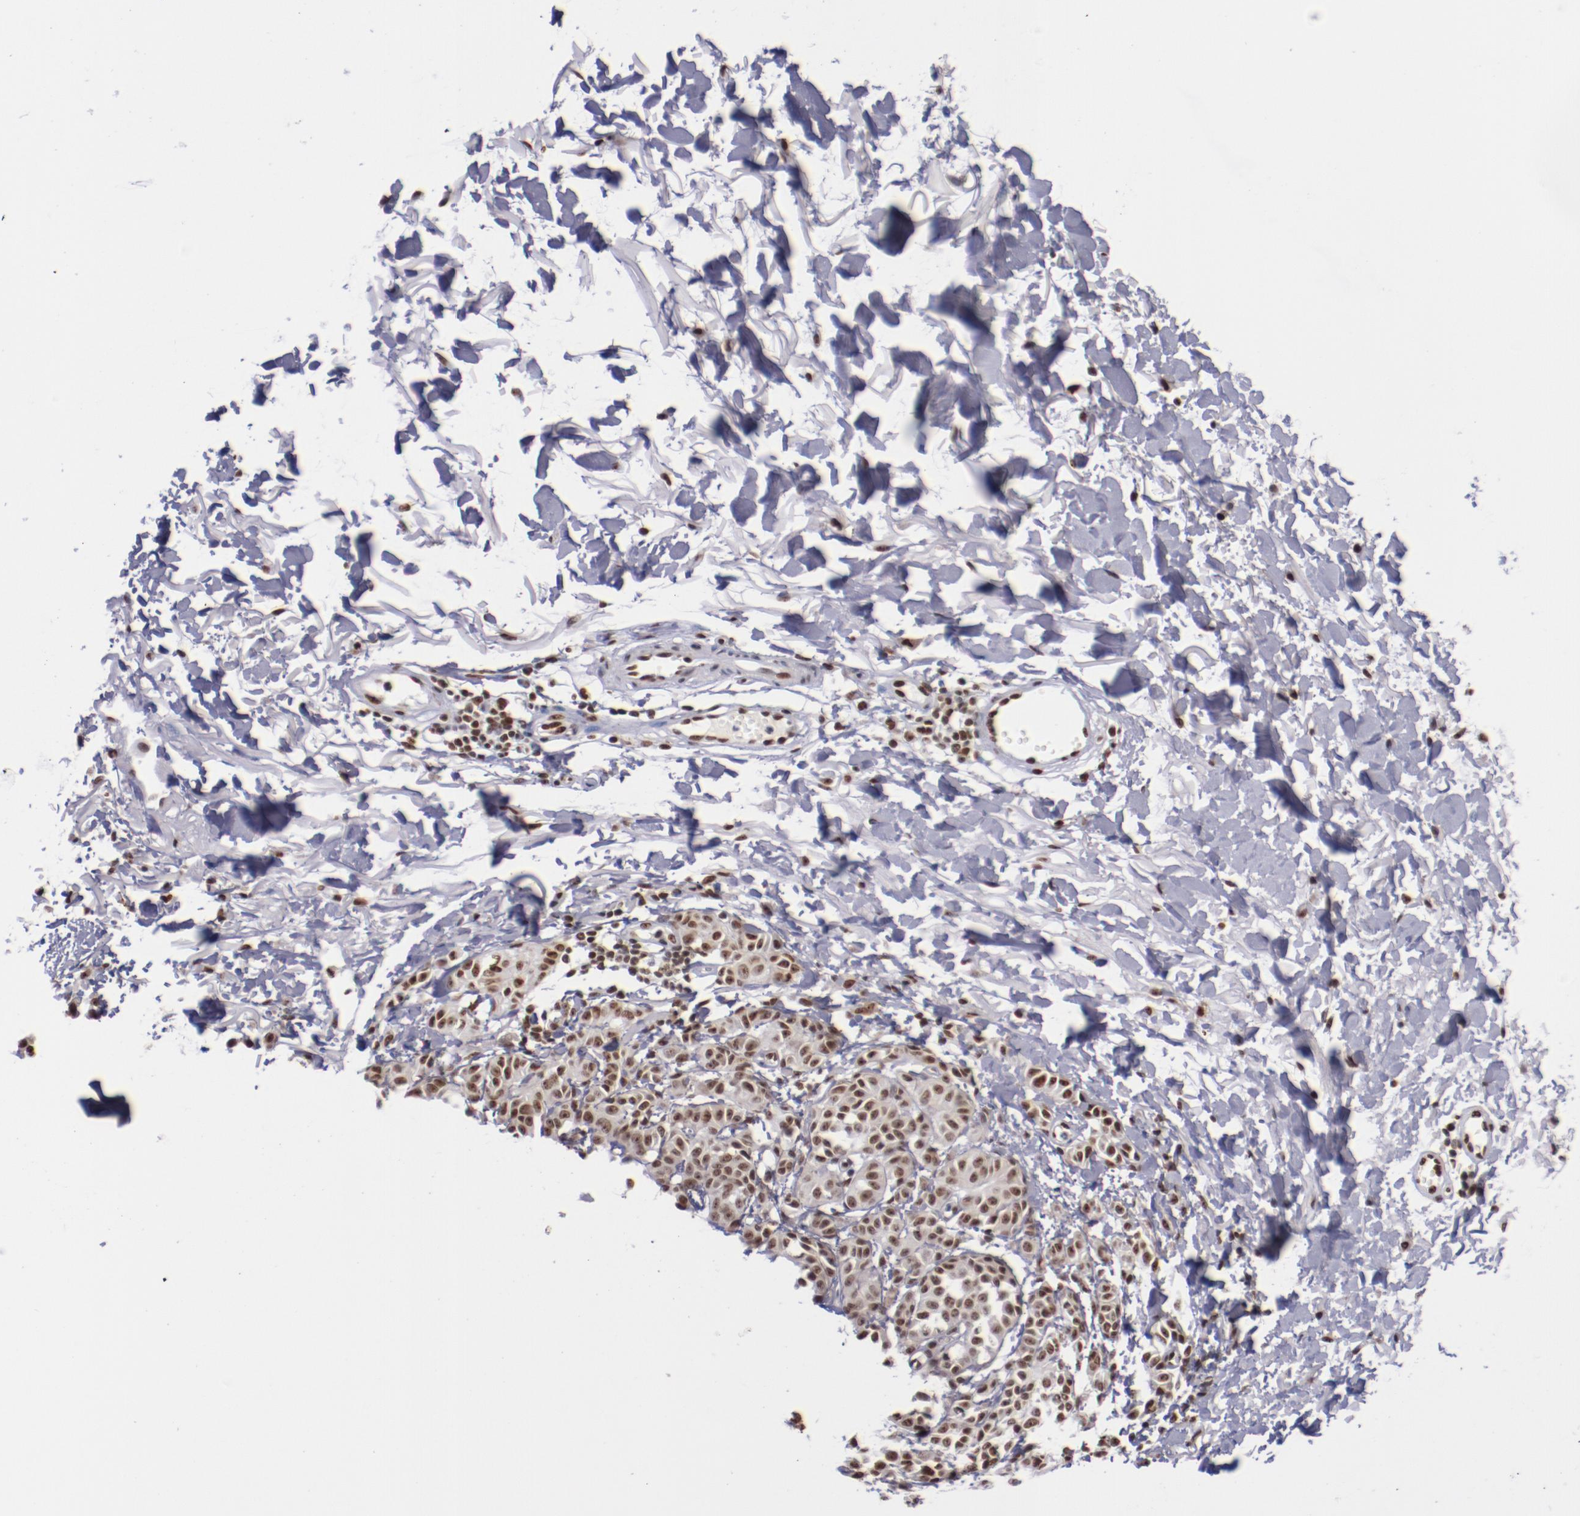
{"staining": {"intensity": "moderate", "quantity": ">75%", "location": "nuclear"}, "tissue": "melanoma", "cell_type": "Tumor cells", "image_type": "cancer", "snomed": [{"axis": "morphology", "description": "Malignant melanoma, NOS"}, {"axis": "topography", "description": "Skin"}], "caption": "Protein analysis of malignant melanoma tissue demonstrates moderate nuclear positivity in approximately >75% of tumor cells. (Brightfield microscopy of DAB IHC at high magnification).", "gene": "IFI16", "patient": {"sex": "male", "age": 76}}